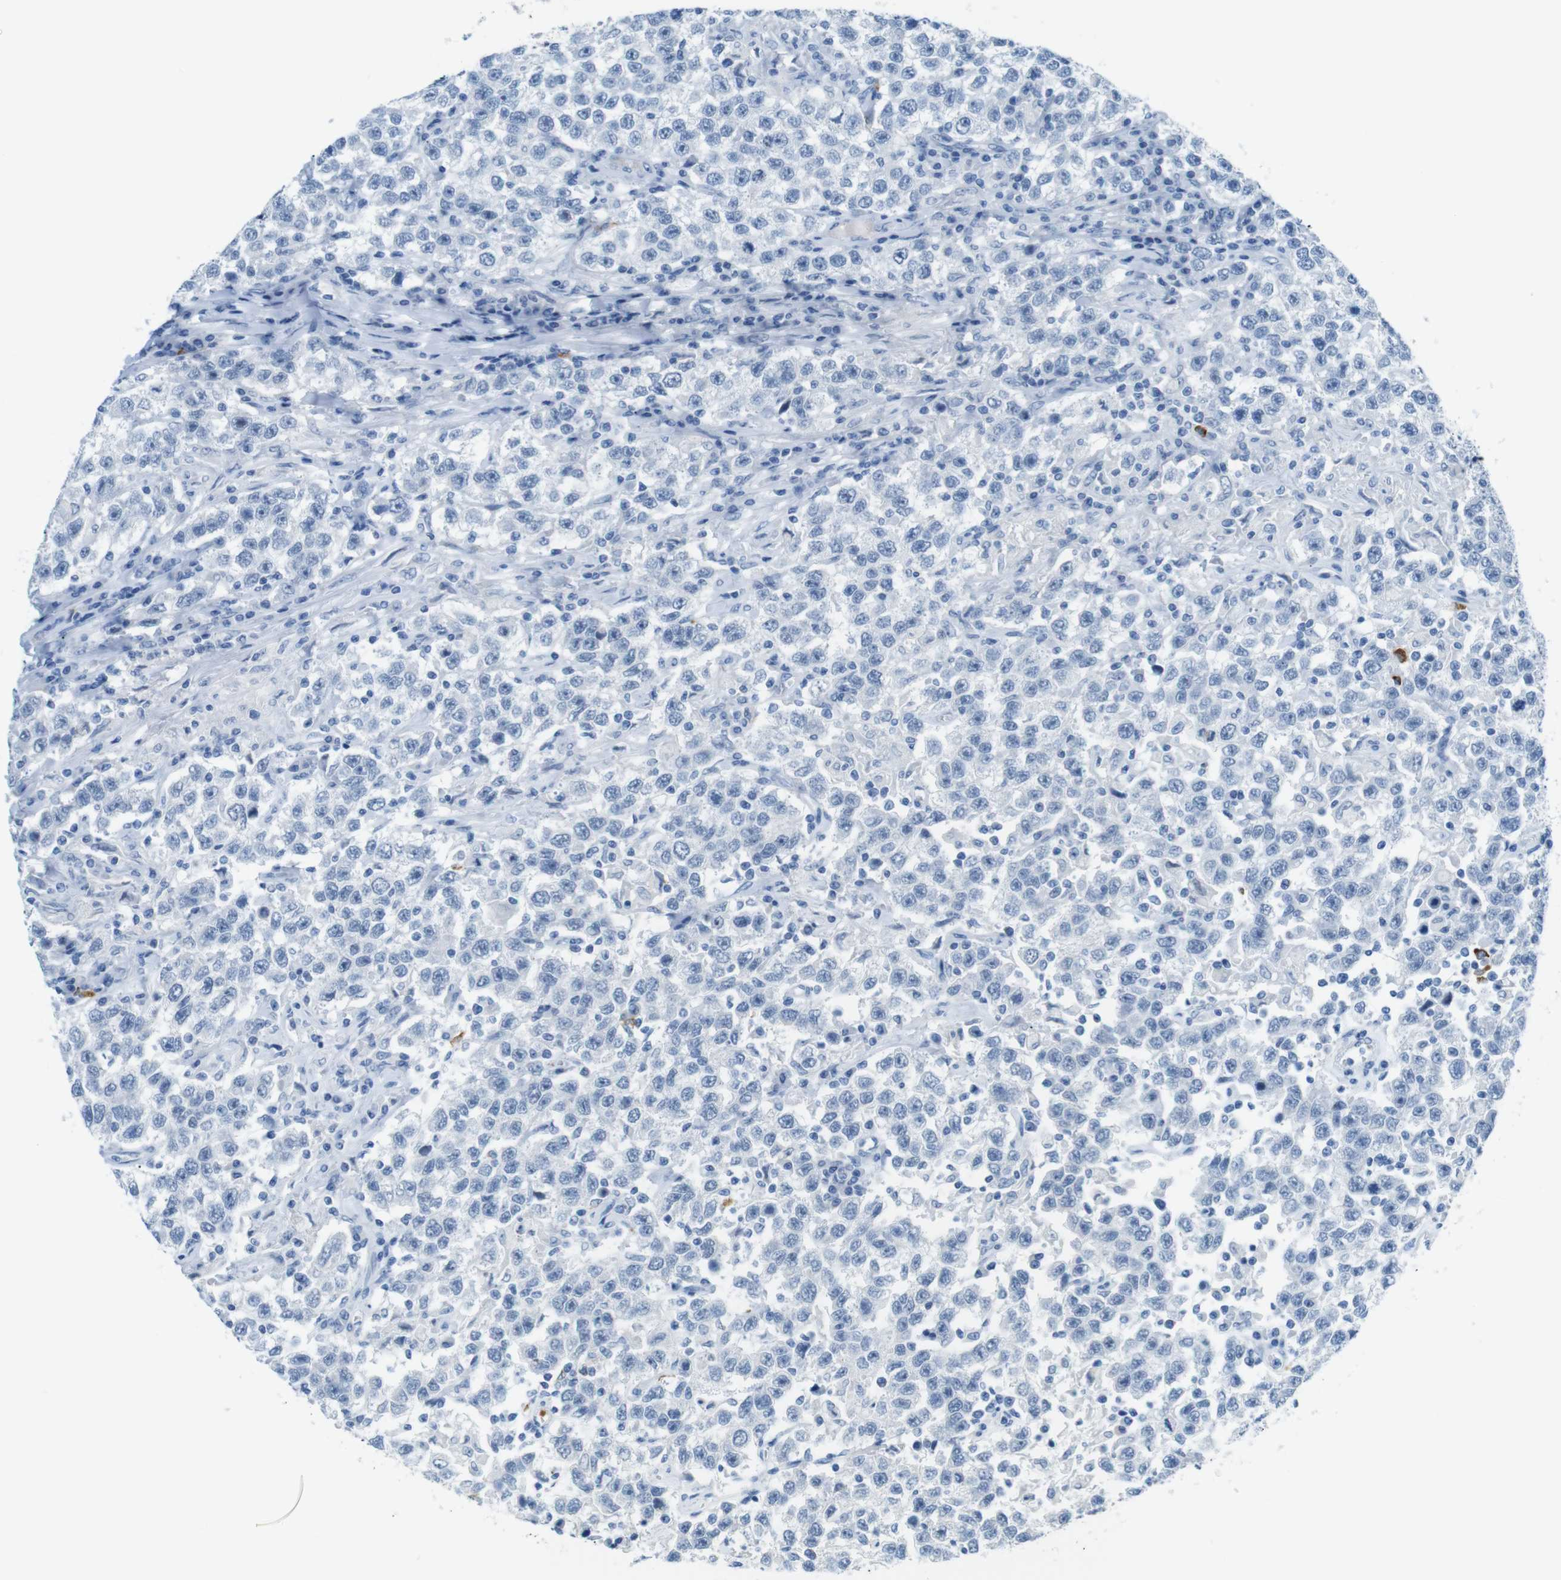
{"staining": {"intensity": "negative", "quantity": "none", "location": "none"}, "tissue": "testis cancer", "cell_type": "Tumor cells", "image_type": "cancer", "snomed": [{"axis": "morphology", "description": "Seminoma, NOS"}, {"axis": "topography", "description": "Testis"}], "caption": "Immunohistochemistry image of neoplastic tissue: human seminoma (testis) stained with DAB (3,3'-diaminobenzidine) demonstrates no significant protein expression in tumor cells.", "gene": "MCEMP1", "patient": {"sex": "male", "age": 41}}